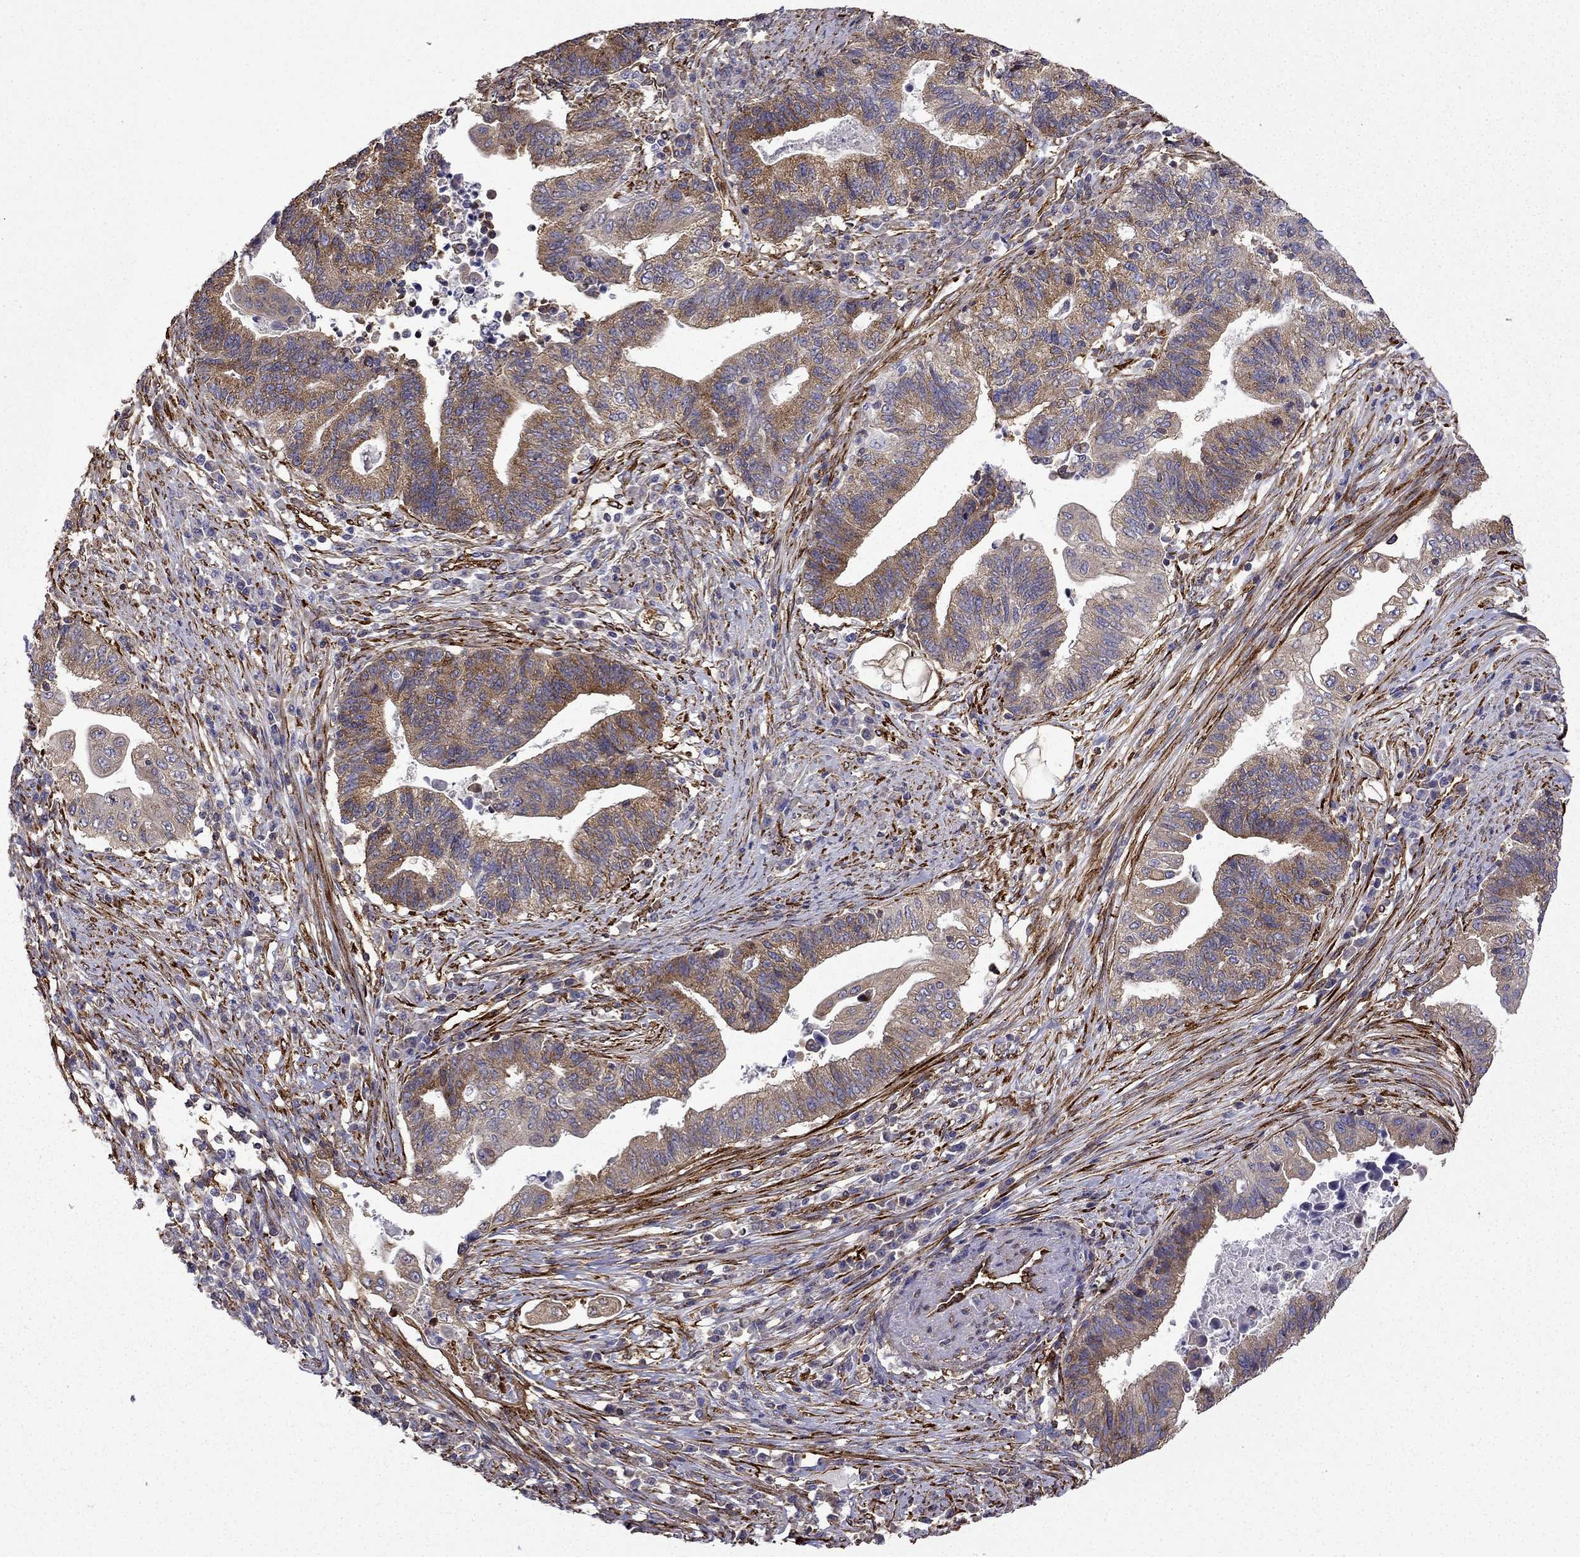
{"staining": {"intensity": "moderate", "quantity": ">75%", "location": "cytoplasmic/membranous"}, "tissue": "endometrial cancer", "cell_type": "Tumor cells", "image_type": "cancer", "snomed": [{"axis": "morphology", "description": "Adenocarcinoma, NOS"}, {"axis": "topography", "description": "Uterus"}, {"axis": "topography", "description": "Endometrium"}], "caption": "Immunohistochemical staining of human adenocarcinoma (endometrial) demonstrates moderate cytoplasmic/membranous protein expression in about >75% of tumor cells.", "gene": "MAP4", "patient": {"sex": "female", "age": 54}}